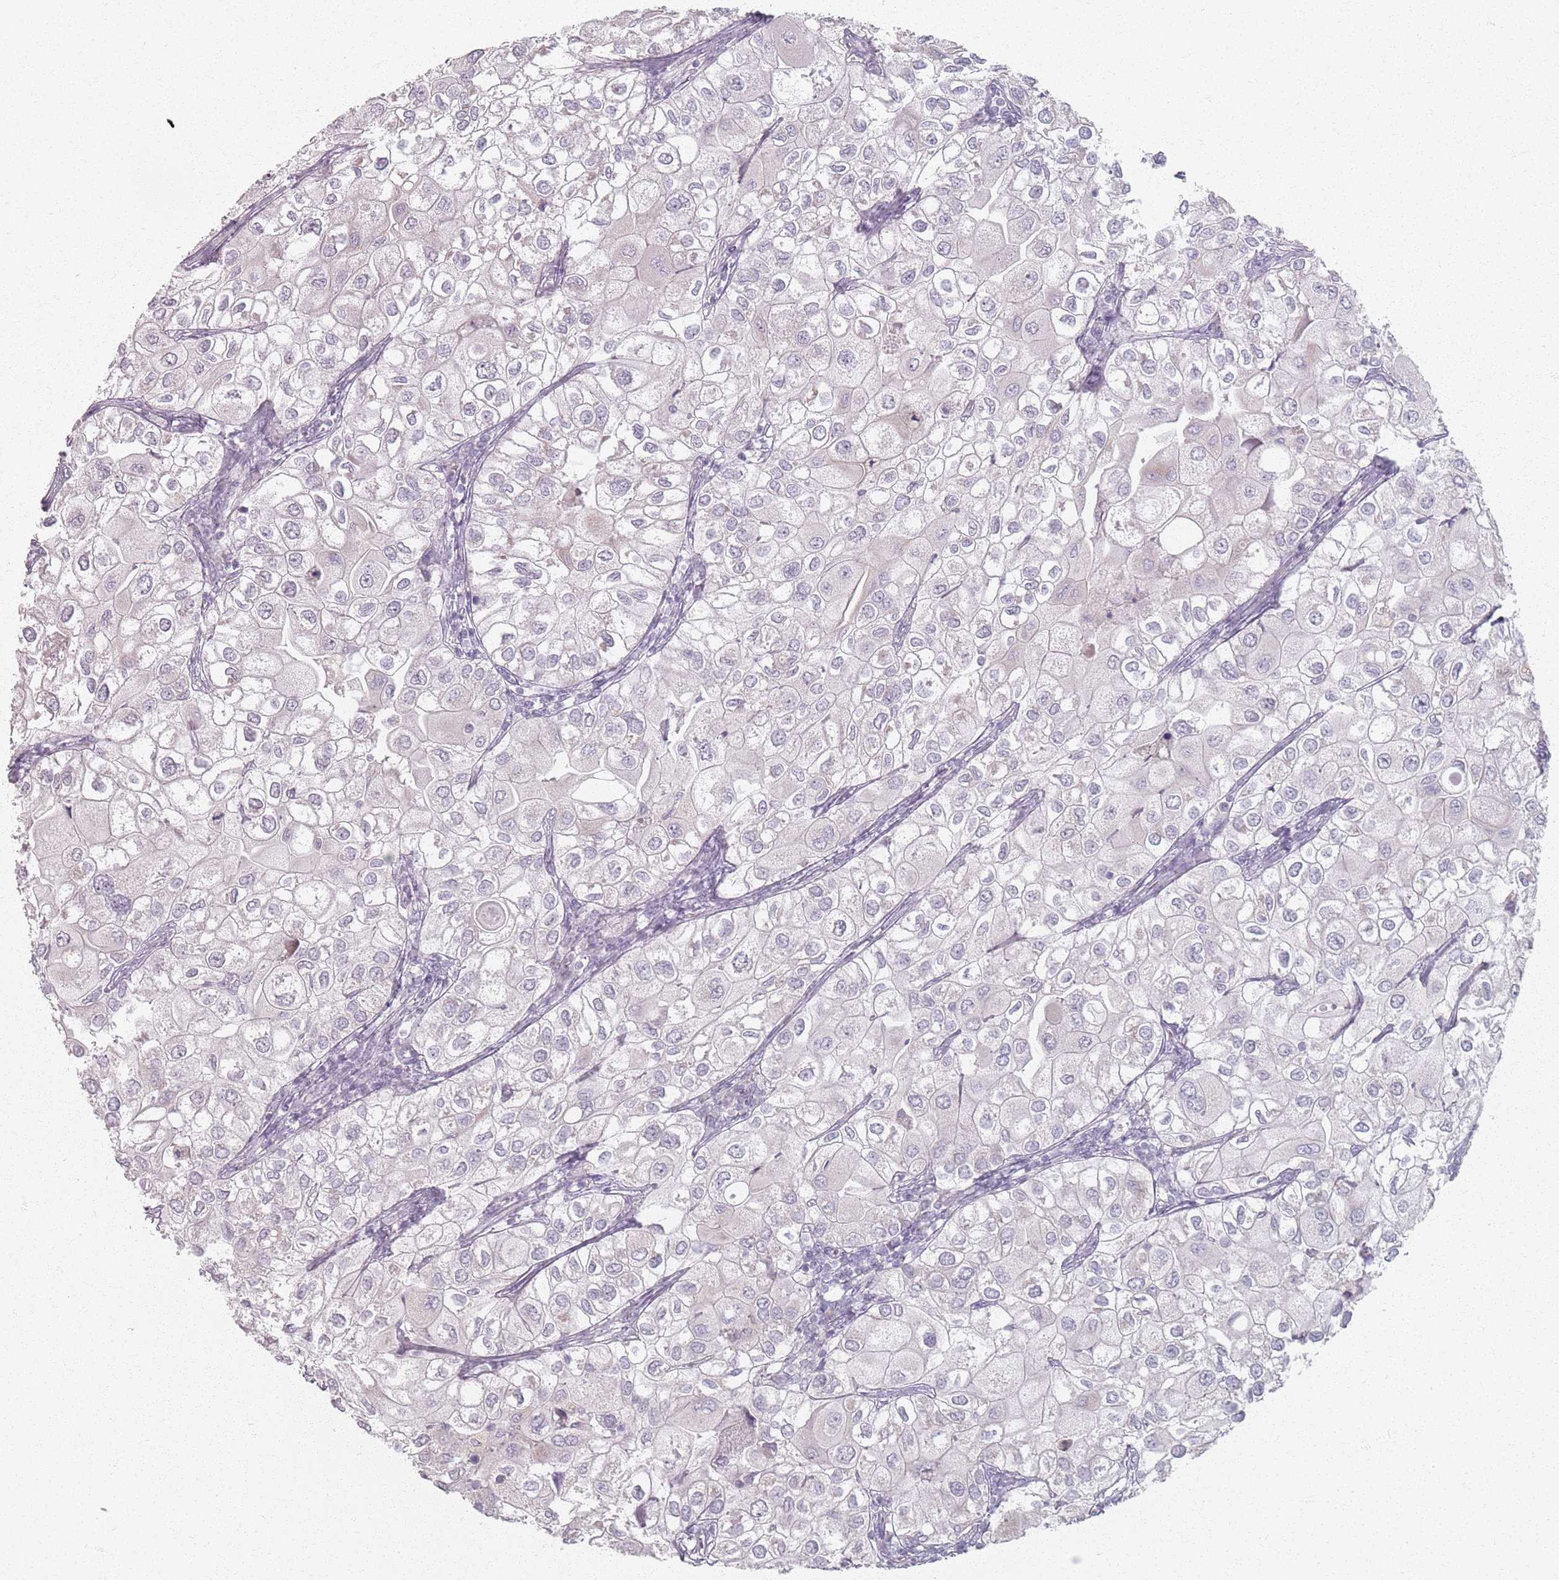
{"staining": {"intensity": "negative", "quantity": "none", "location": "none"}, "tissue": "urothelial cancer", "cell_type": "Tumor cells", "image_type": "cancer", "snomed": [{"axis": "morphology", "description": "Urothelial carcinoma, High grade"}, {"axis": "topography", "description": "Urinary bladder"}], "caption": "Urothelial carcinoma (high-grade) was stained to show a protein in brown. There is no significant expression in tumor cells.", "gene": "PKD2L2", "patient": {"sex": "male", "age": 64}}